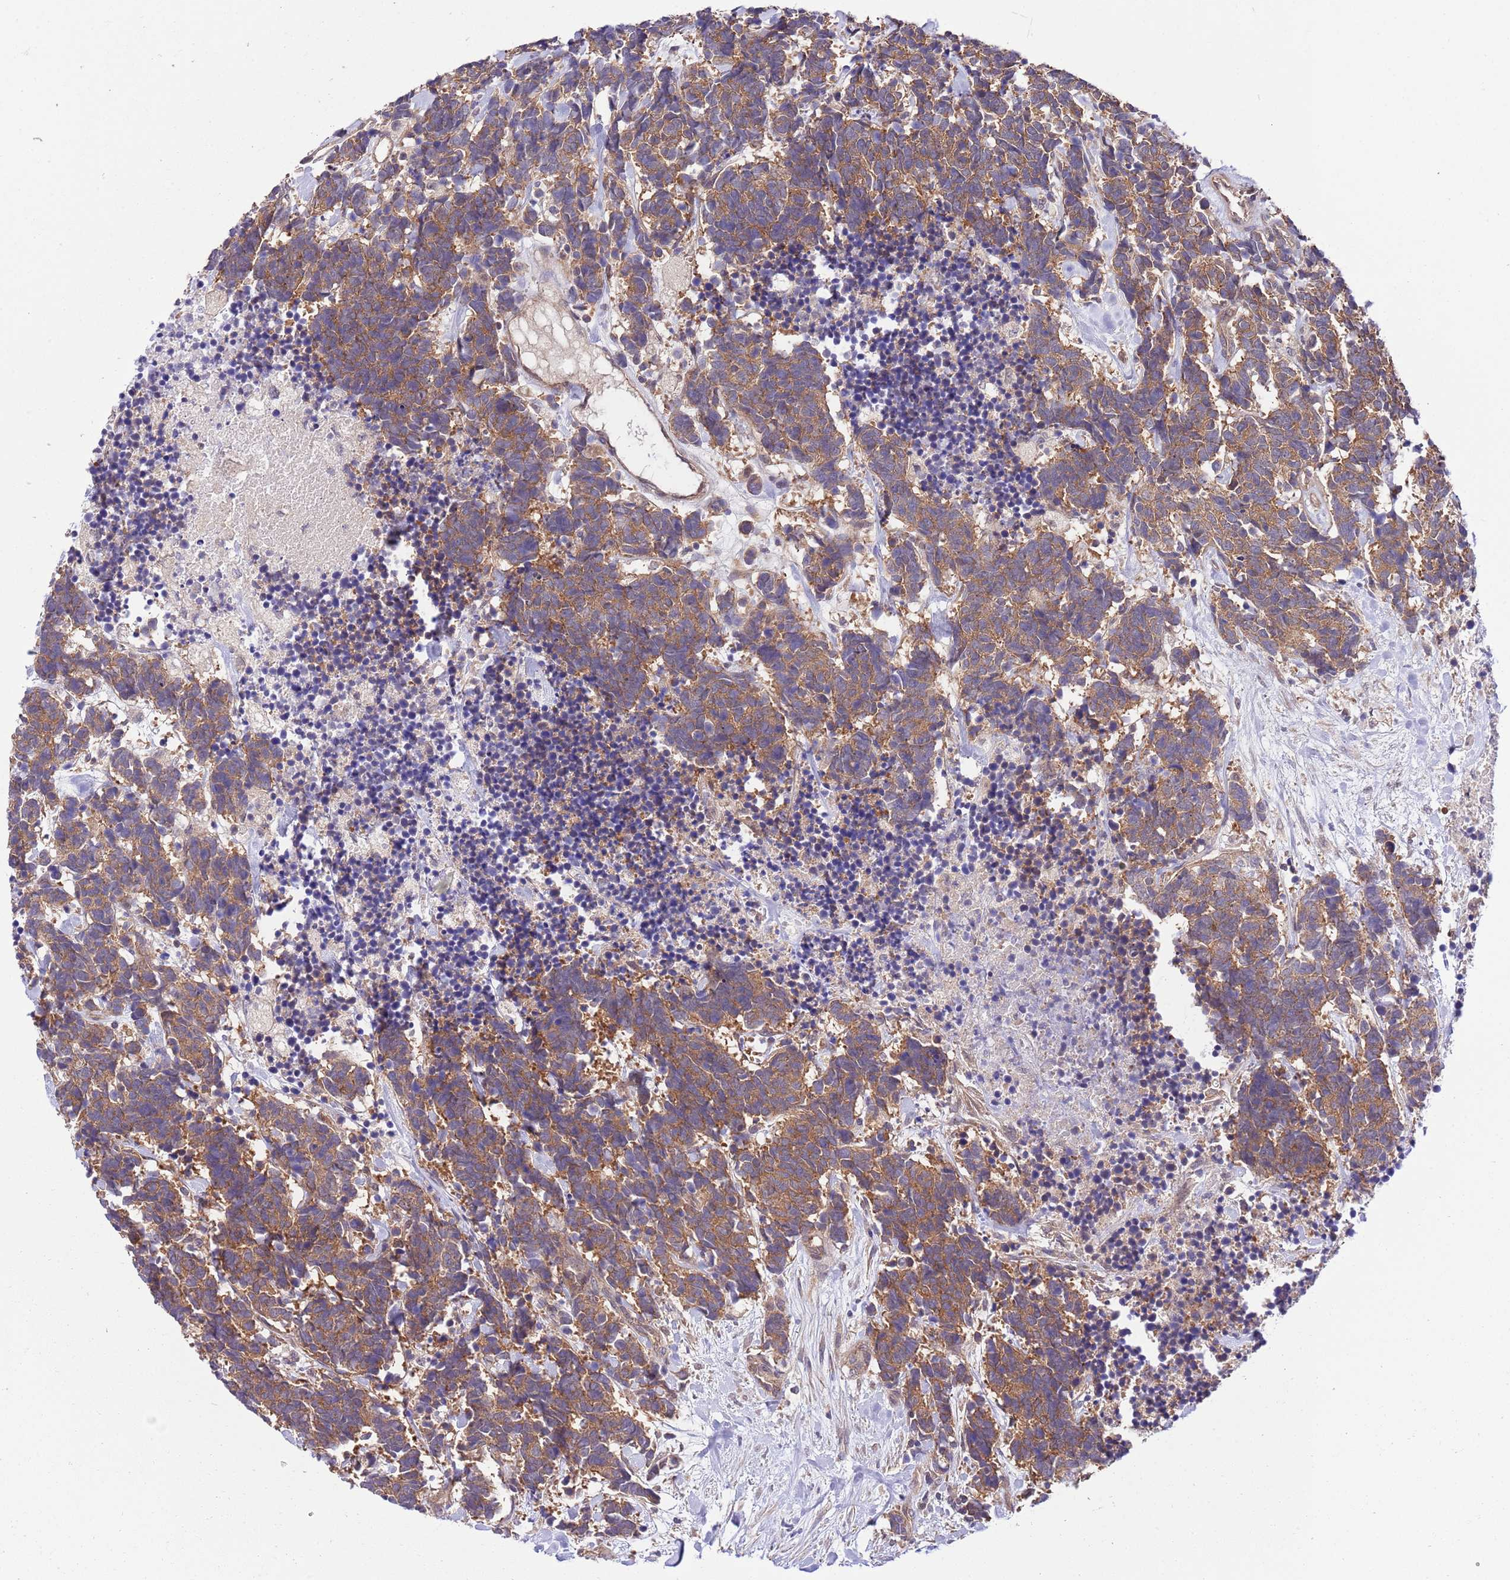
{"staining": {"intensity": "moderate", "quantity": ">75%", "location": "cytoplasmic/membranous"}, "tissue": "carcinoid", "cell_type": "Tumor cells", "image_type": "cancer", "snomed": [{"axis": "morphology", "description": "Carcinoma, NOS"}, {"axis": "morphology", "description": "Carcinoid, malignant, NOS"}, {"axis": "topography", "description": "Prostate"}], "caption": "Carcinoid stained with a brown dye demonstrates moderate cytoplasmic/membranous positive expression in approximately >75% of tumor cells.", "gene": "DONSON", "patient": {"sex": "male", "age": 57}}